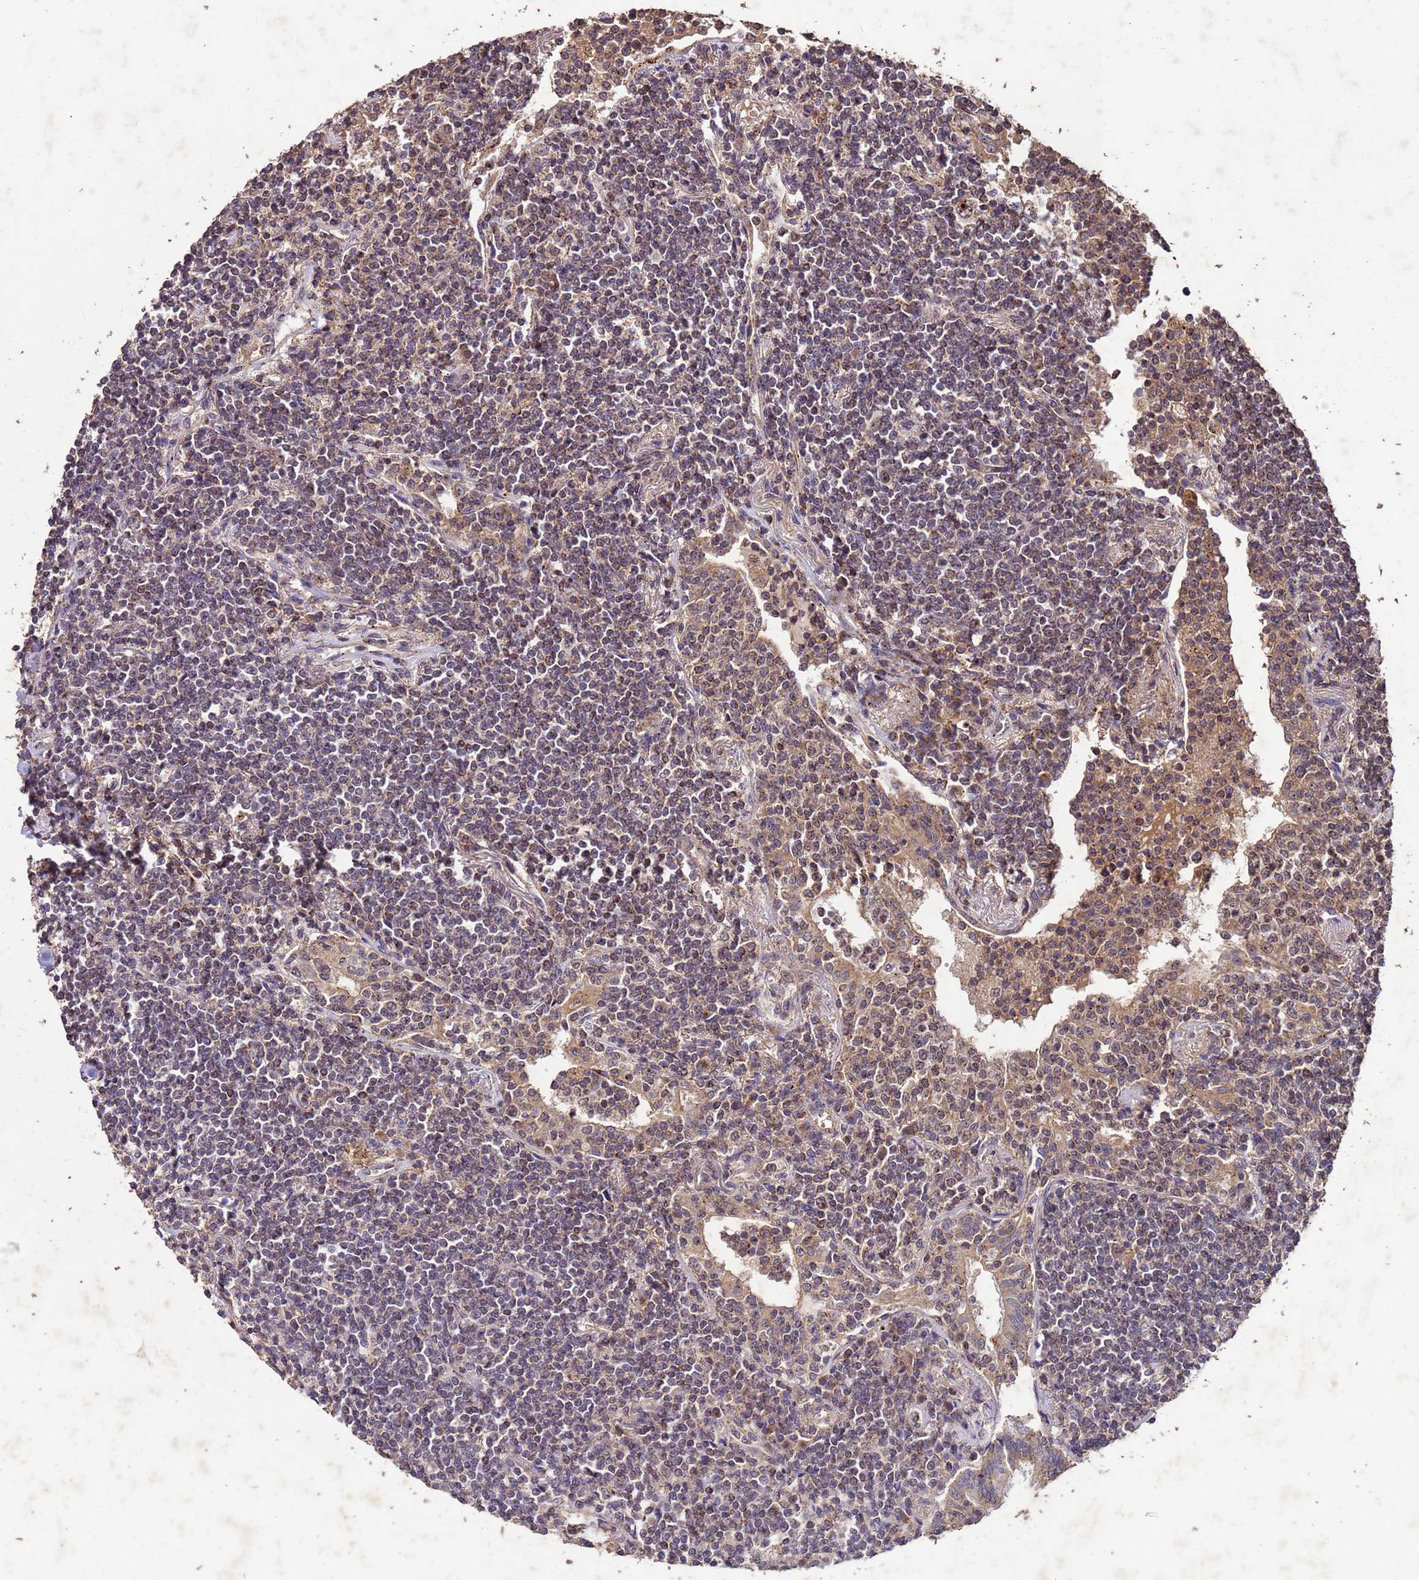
{"staining": {"intensity": "weak", "quantity": "<25%", "location": "cytoplasmic/membranous,nuclear"}, "tissue": "lymphoma", "cell_type": "Tumor cells", "image_type": "cancer", "snomed": [{"axis": "morphology", "description": "Malignant lymphoma, non-Hodgkin's type, Low grade"}, {"axis": "topography", "description": "Lung"}], "caption": "An image of low-grade malignant lymphoma, non-Hodgkin's type stained for a protein reveals no brown staining in tumor cells.", "gene": "TOR4A", "patient": {"sex": "female", "age": 71}}